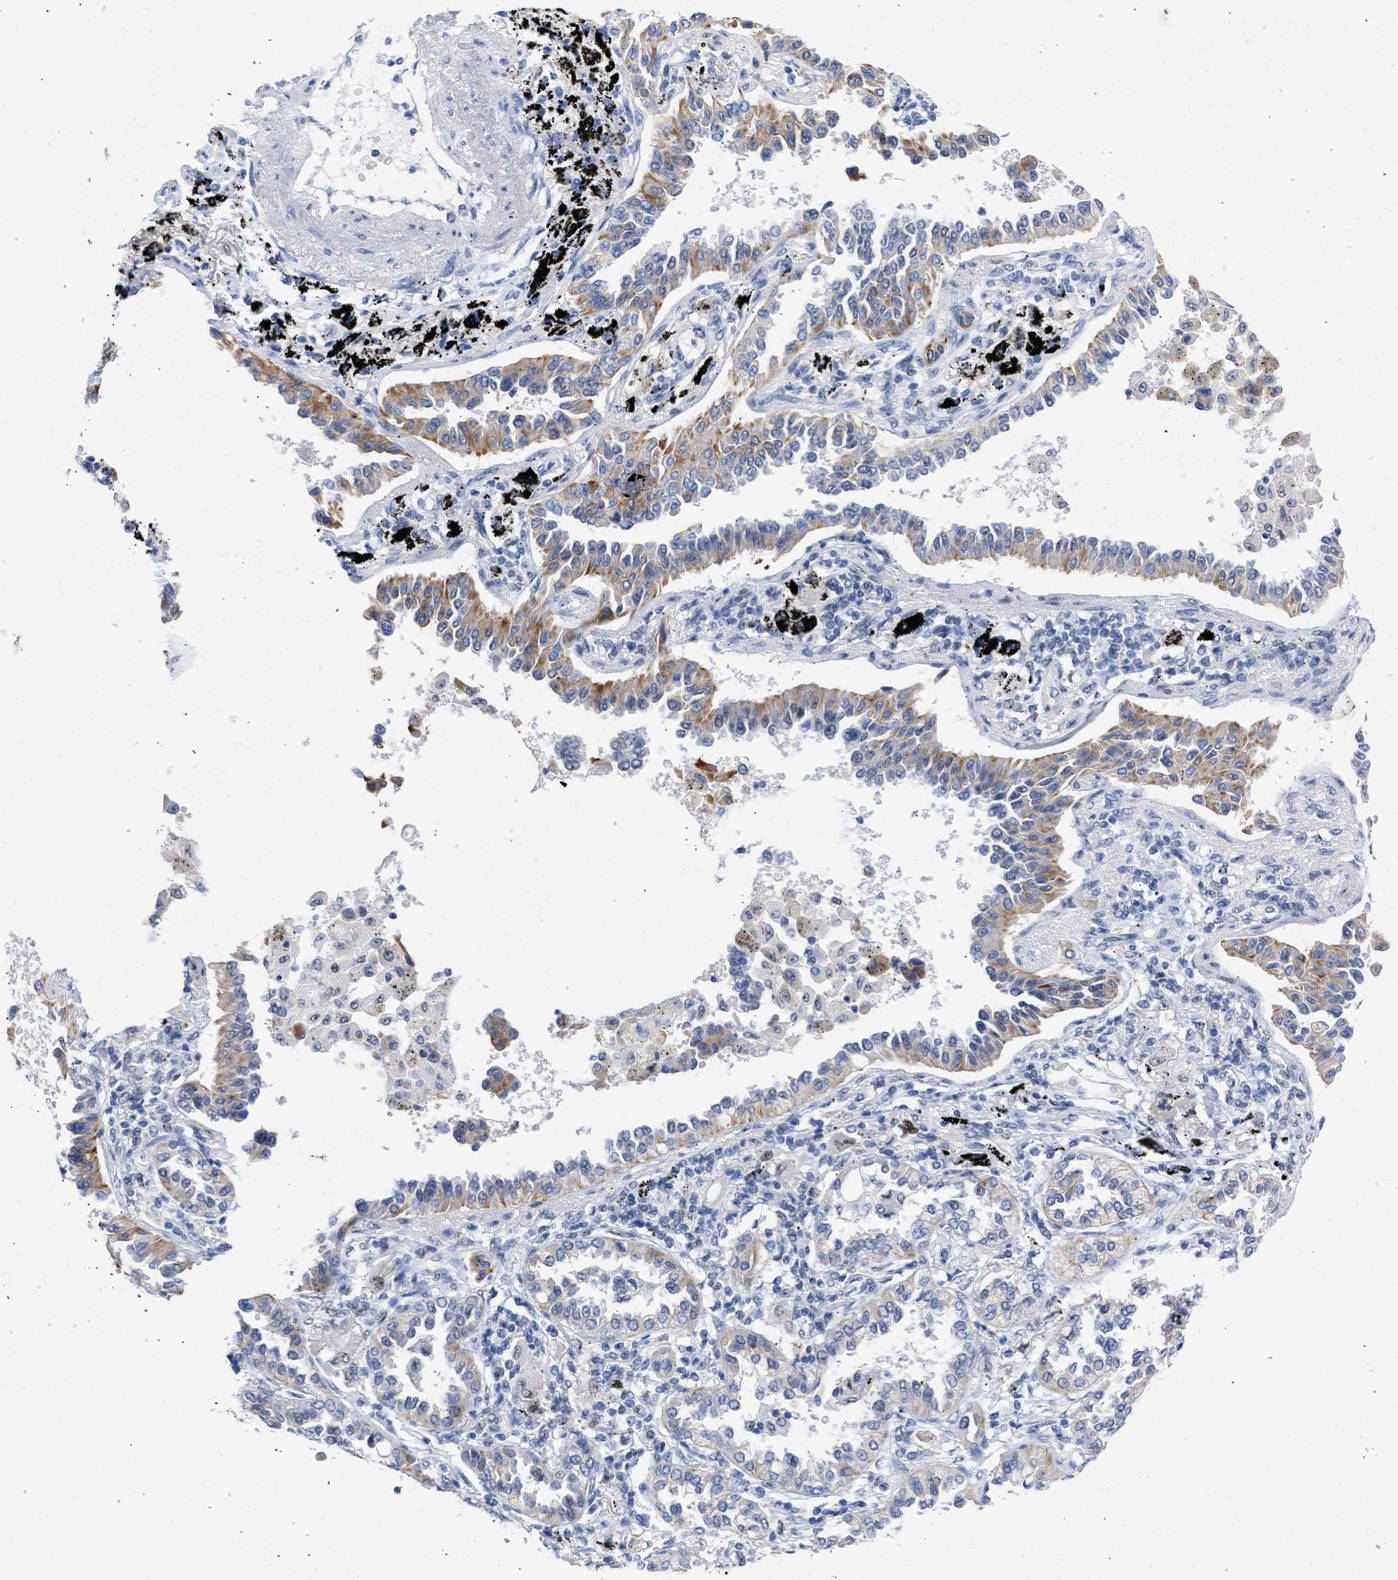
{"staining": {"intensity": "moderate", "quantity": "25%-75%", "location": "cytoplasmic/membranous"}, "tissue": "lung cancer", "cell_type": "Tumor cells", "image_type": "cancer", "snomed": [{"axis": "morphology", "description": "Normal tissue, NOS"}, {"axis": "morphology", "description": "Adenocarcinoma, NOS"}, {"axis": "topography", "description": "Lung"}], "caption": "IHC (DAB (3,3'-diaminobenzidine)) staining of human lung cancer displays moderate cytoplasmic/membranous protein positivity in about 25%-75% of tumor cells.", "gene": "DDX41", "patient": {"sex": "male", "age": 59}}